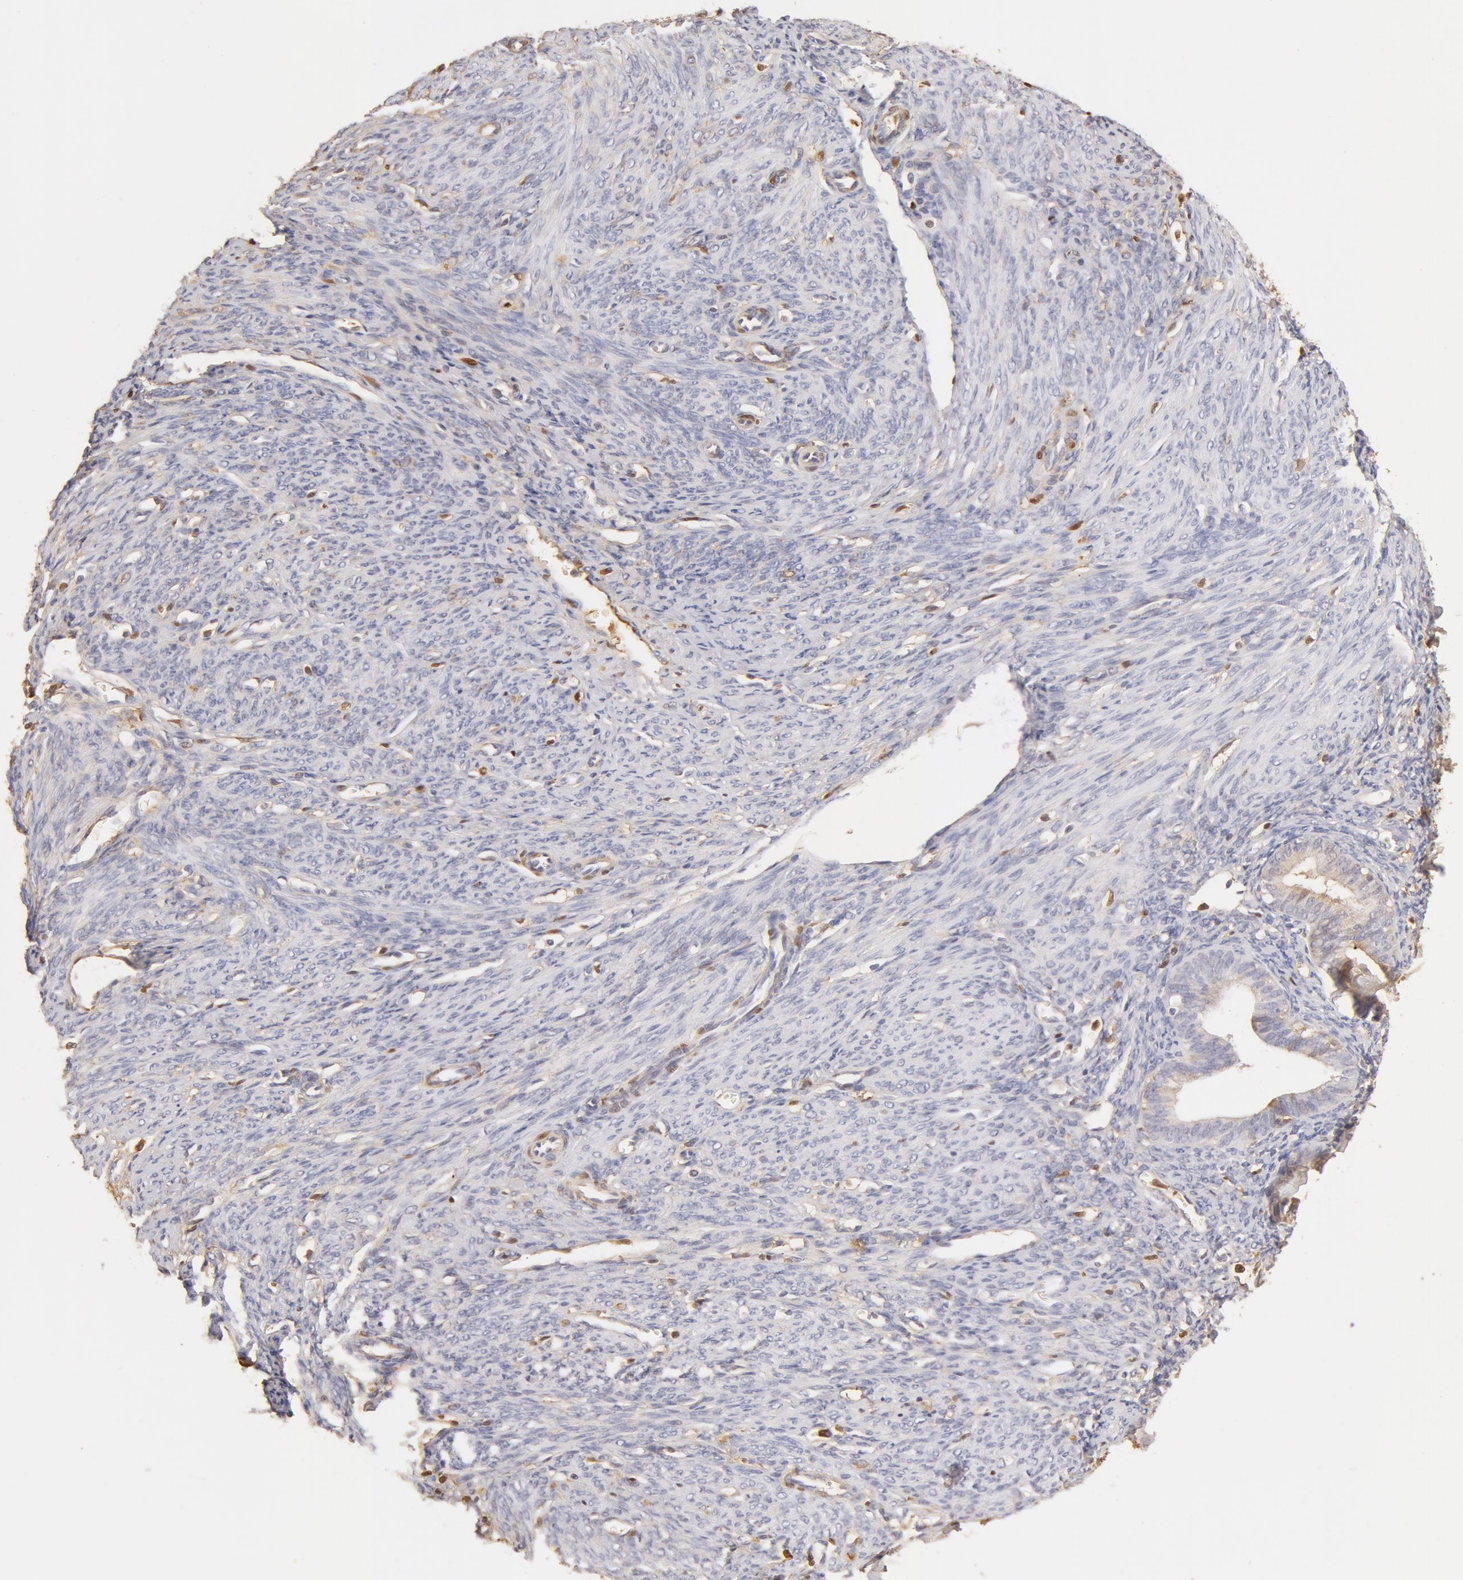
{"staining": {"intensity": "negative", "quantity": "none", "location": "none"}, "tissue": "endometrium", "cell_type": "Cells in endometrial stroma", "image_type": "normal", "snomed": [{"axis": "morphology", "description": "Normal tissue, NOS"}, {"axis": "topography", "description": "Uterus"}], "caption": "This is an immunohistochemistry (IHC) image of benign endometrium. There is no staining in cells in endometrial stroma.", "gene": "TF", "patient": {"sex": "female", "age": 83}}